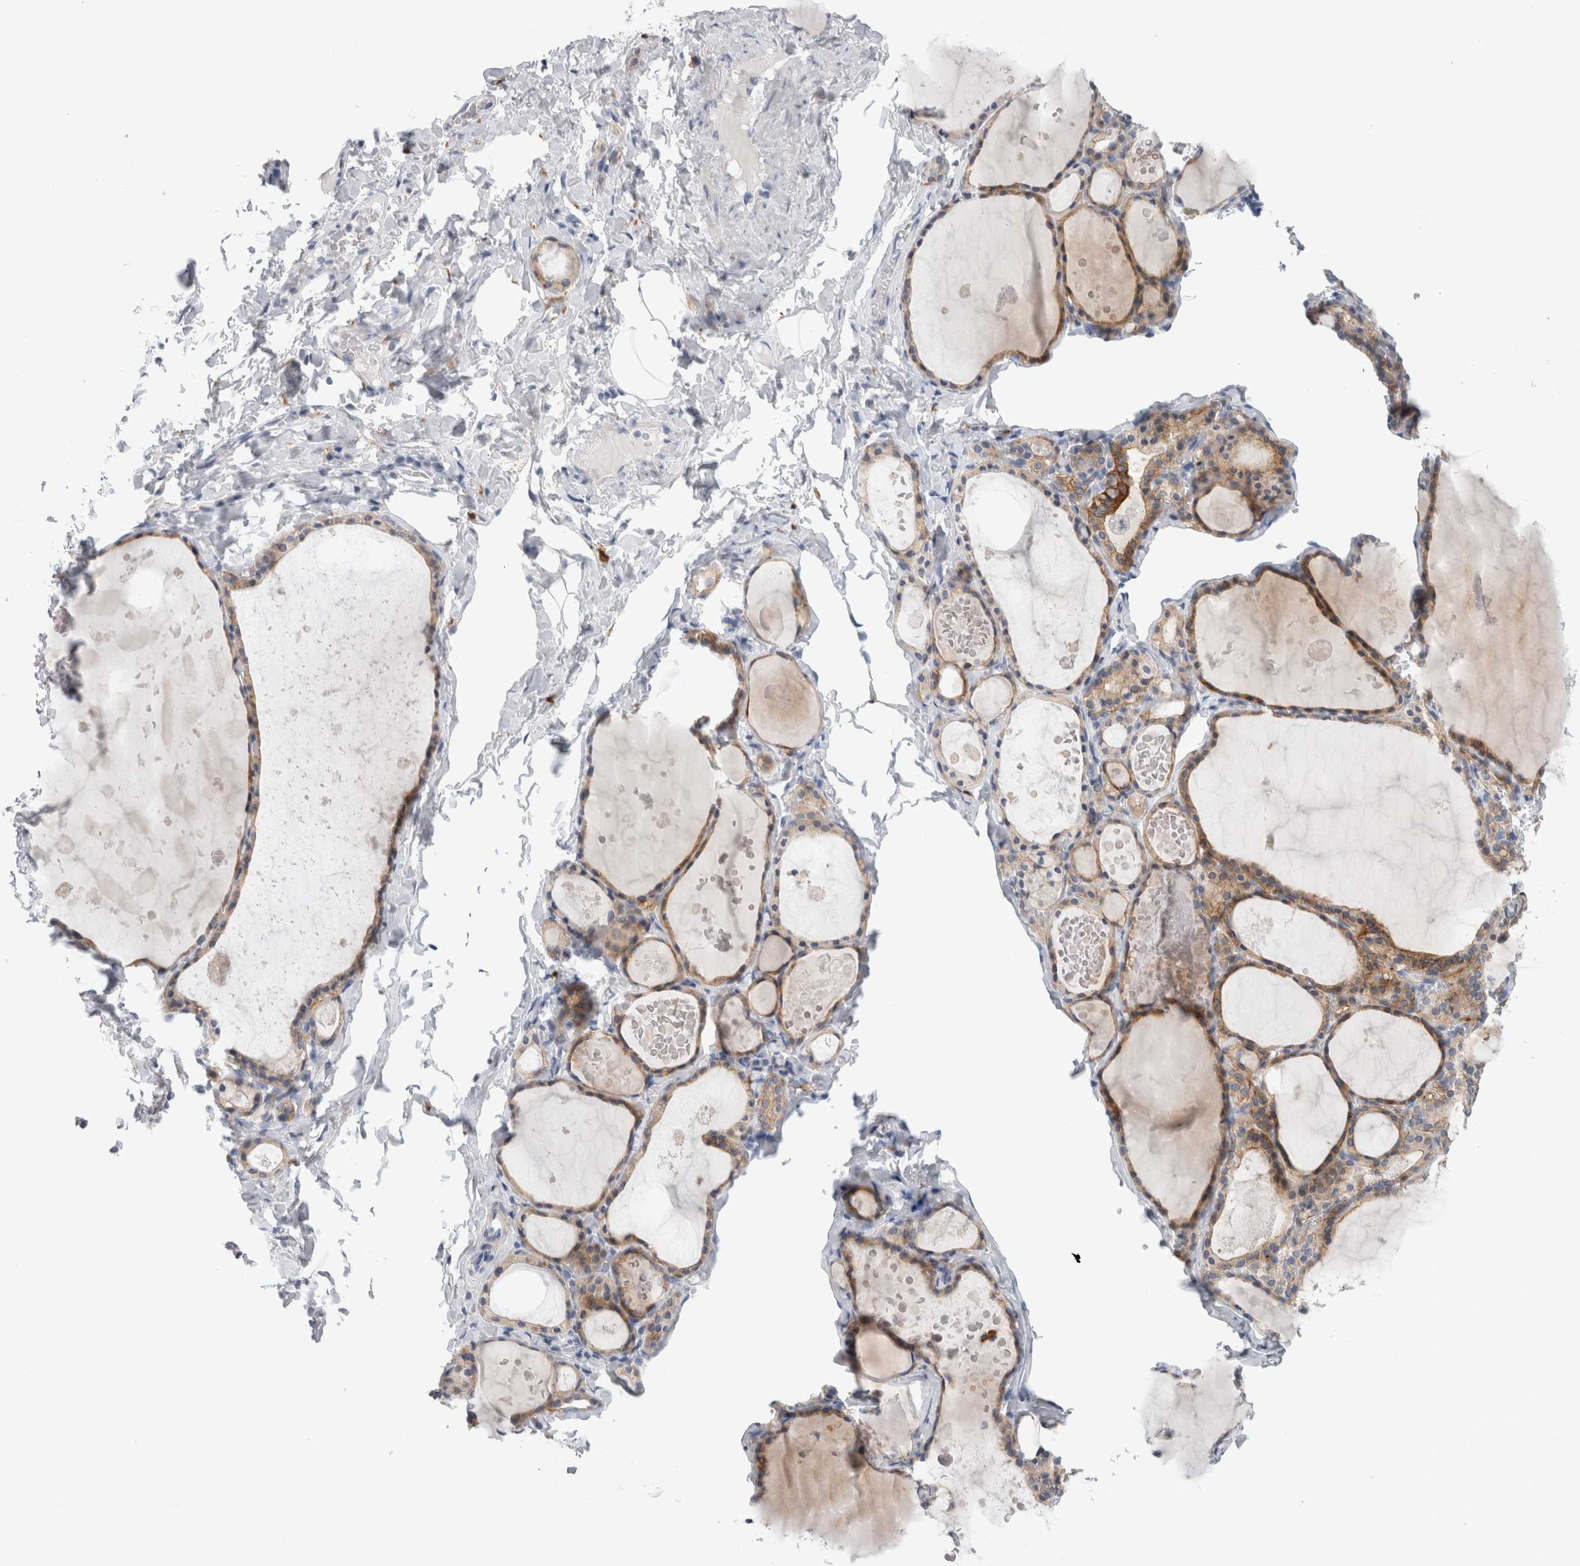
{"staining": {"intensity": "moderate", "quantity": ">75%", "location": "cytoplasmic/membranous"}, "tissue": "thyroid gland", "cell_type": "Glandular cells", "image_type": "normal", "snomed": [{"axis": "morphology", "description": "Normal tissue, NOS"}, {"axis": "topography", "description": "Thyroid gland"}], "caption": "This is a photomicrograph of immunohistochemistry (IHC) staining of normal thyroid gland, which shows moderate staining in the cytoplasmic/membranous of glandular cells.", "gene": "SLC20A2", "patient": {"sex": "male", "age": 56}}